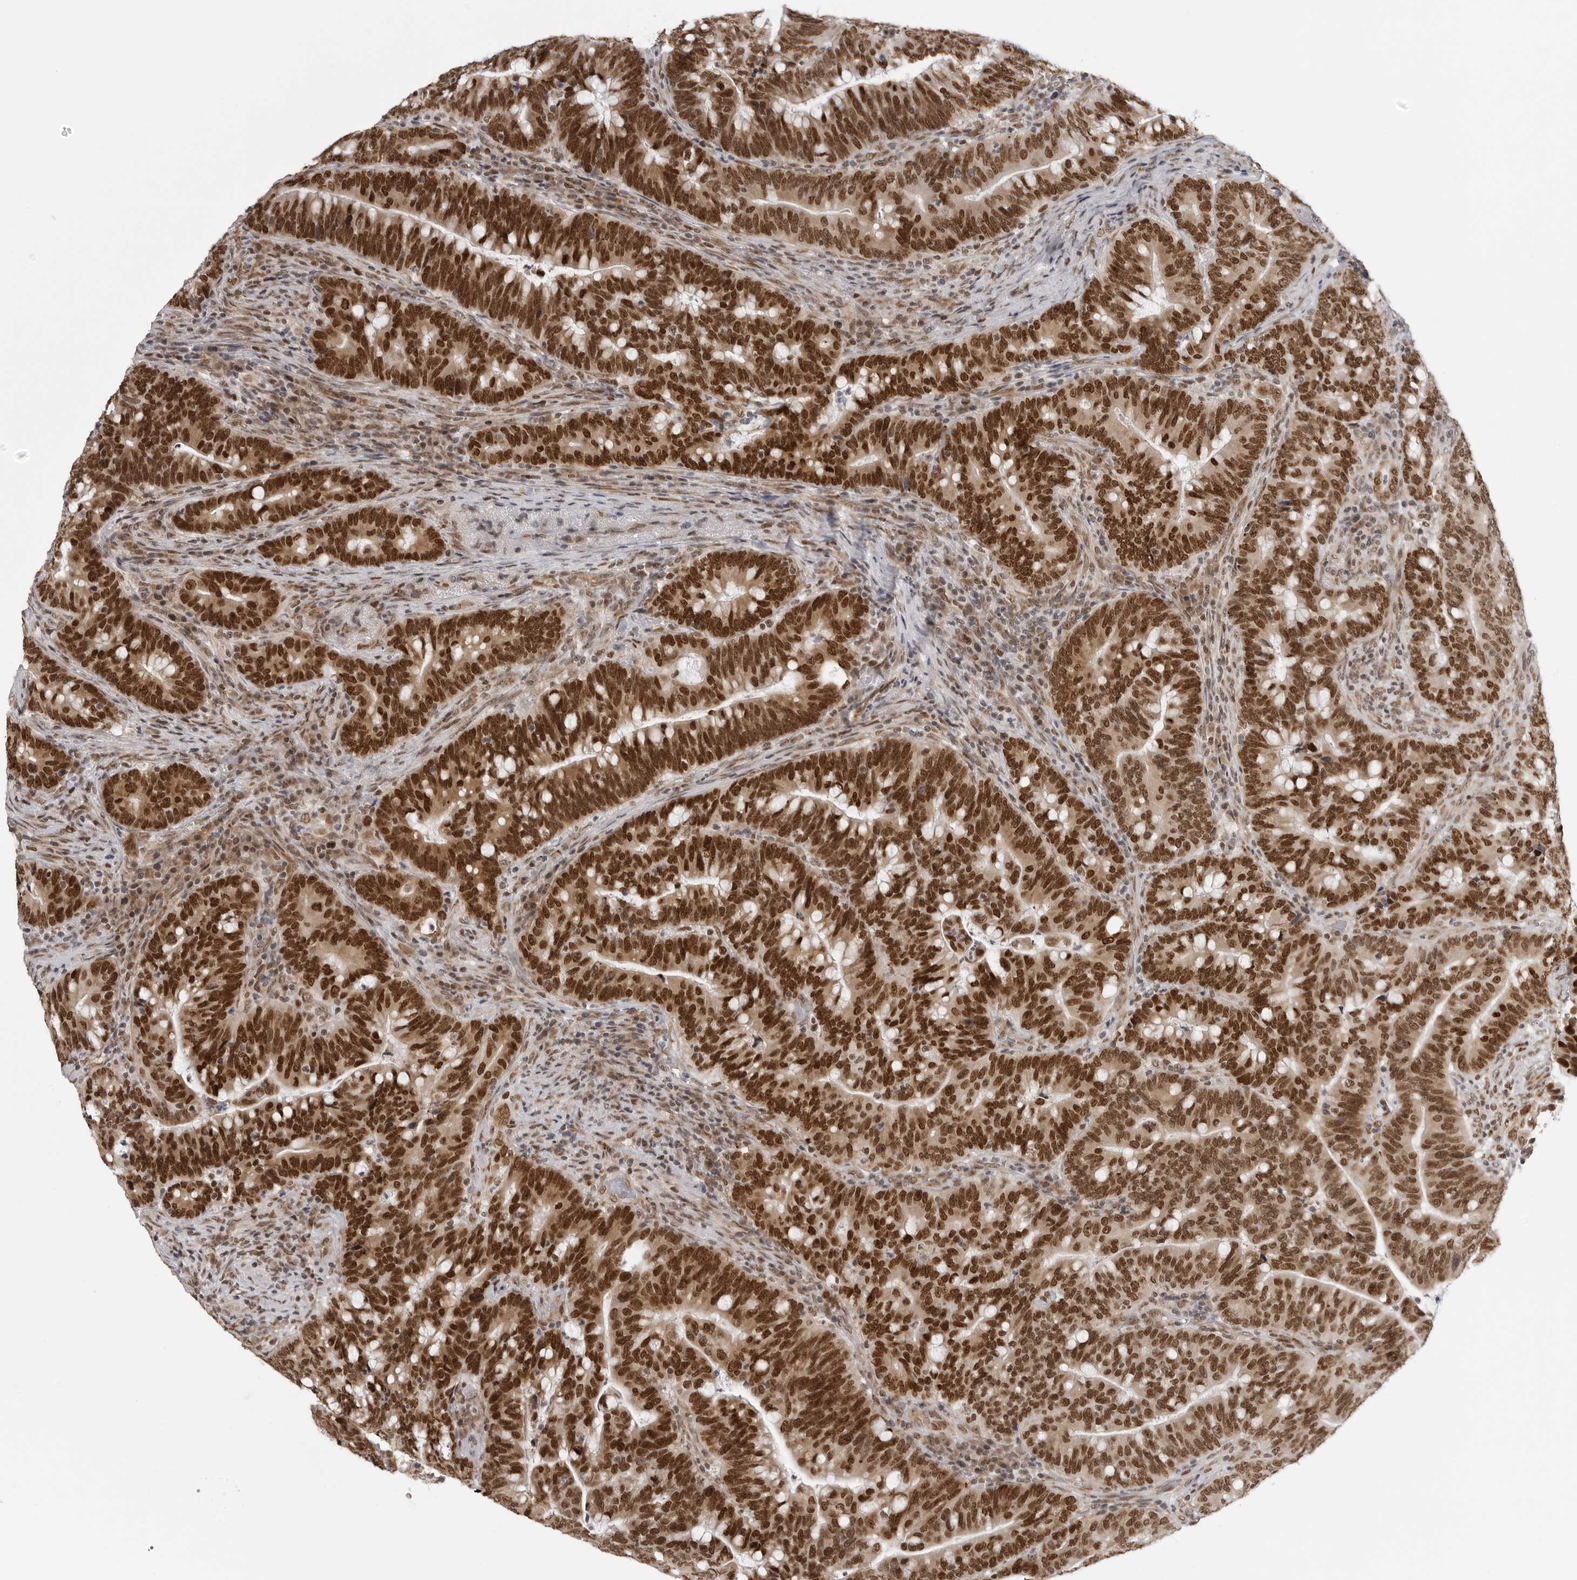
{"staining": {"intensity": "strong", "quantity": ">75%", "location": "nuclear"}, "tissue": "colorectal cancer", "cell_type": "Tumor cells", "image_type": "cancer", "snomed": [{"axis": "morphology", "description": "Adenocarcinoma, NOS"}, {"axis": "topography", "description": "Colon"}], "caption": "Immunohistochemical staining of adenocarcinoma (colorectal) reveals high levels of strong nuclear protein expression in approximately >75% of tumor cells.", "gene": "PRDM10", "patient": {"sex": "female", "age": 66}}